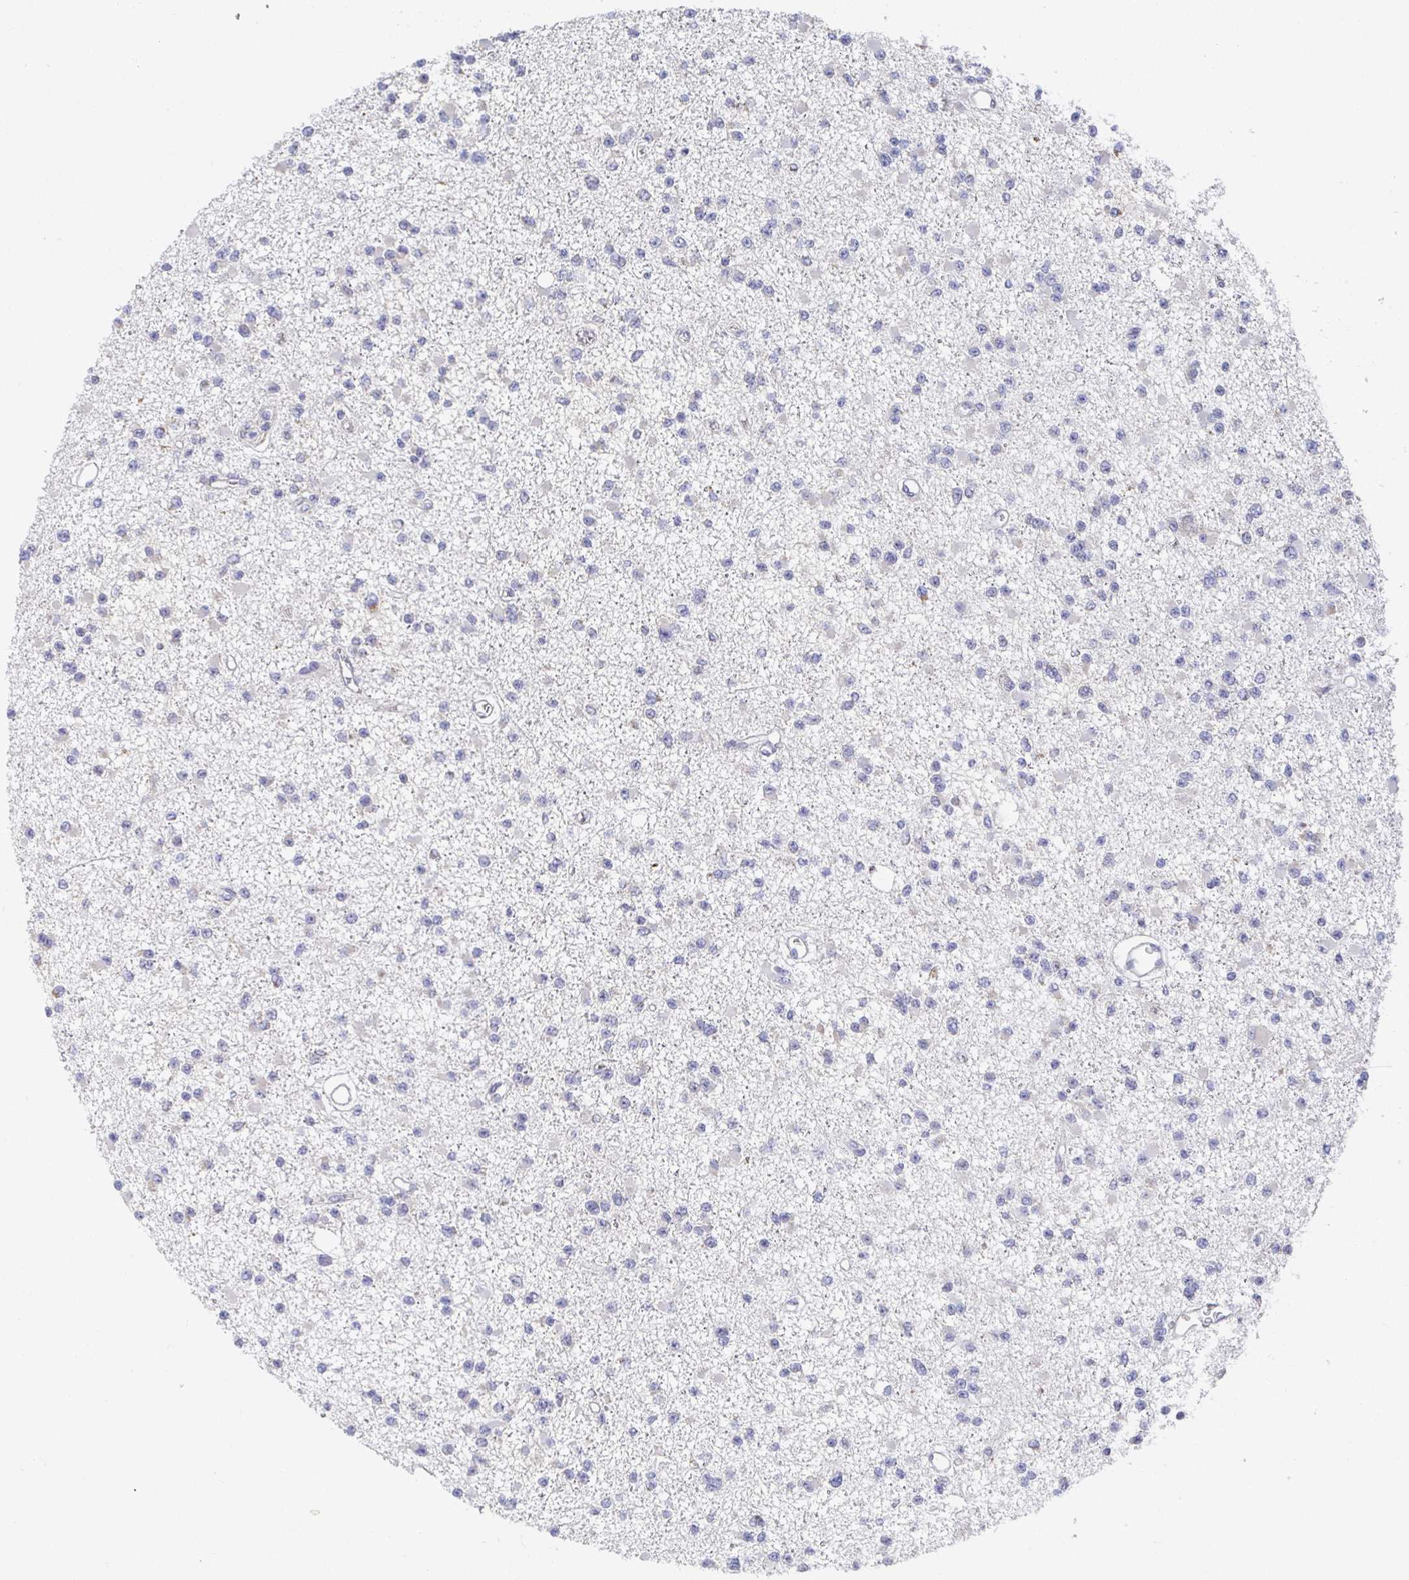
{"staining": {"intensity": "negative", "quantity": "none", "location": "none"}, "tissue": "glioma", "cell_type": "Tumor cells", "image_type": "cancer", "snomed": [{"axis": "morphology", "description": "Glioma, malignant, Low grade"}, {"axis": "topography", "description": "Brain"}], "caption": "This micrograph is of glioma stained with immunohistochemistry to label a protein in brown with the nuclei are counter-stained blue. There is no positivity in tumor cells.", "gene": "ATP5F1C", "patient": {"sex": "female", "age": 22}}